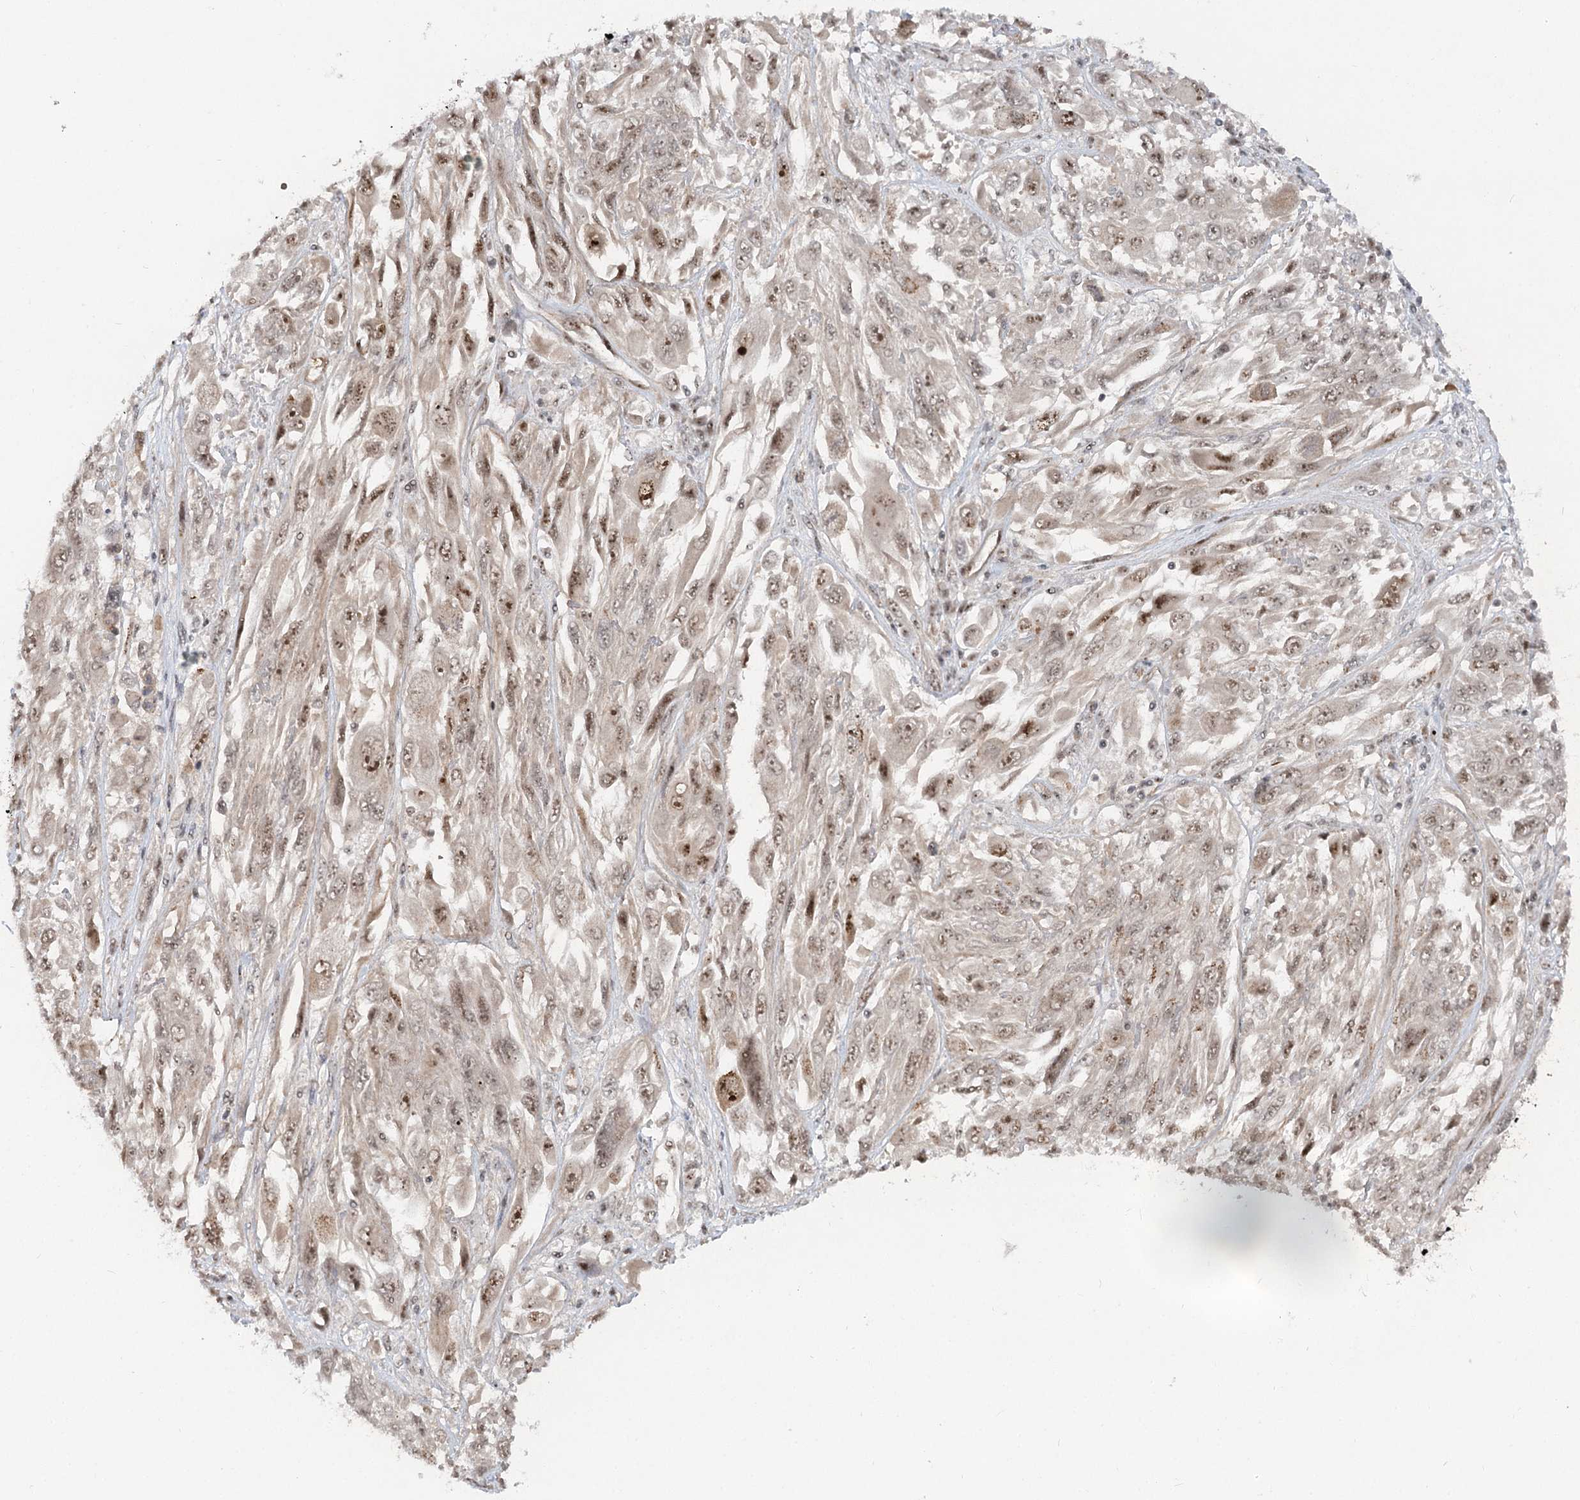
{"staining": {"intensity": "moderate", "quantity": ">75%", "location": "nuclear"}, "tissue": "melanoma", "cell_type": "Tumor cells", "image_type": "cancer", "snomed": [{"axis": "morphology", "description": "Malignant melanoma, NOS"}, {"axis": "topography", "description": "Skin"}], "caption": "An IHC micrograph of neoplastic tissue is shown. Protein staining in brown labels moderate nuclear positivity in melanoma within tumor cells. (DAB IHC with brightfield microscopy, high magnification).", "gene": "GNL3L", "patient": {"sex": "female", "age": 91}}